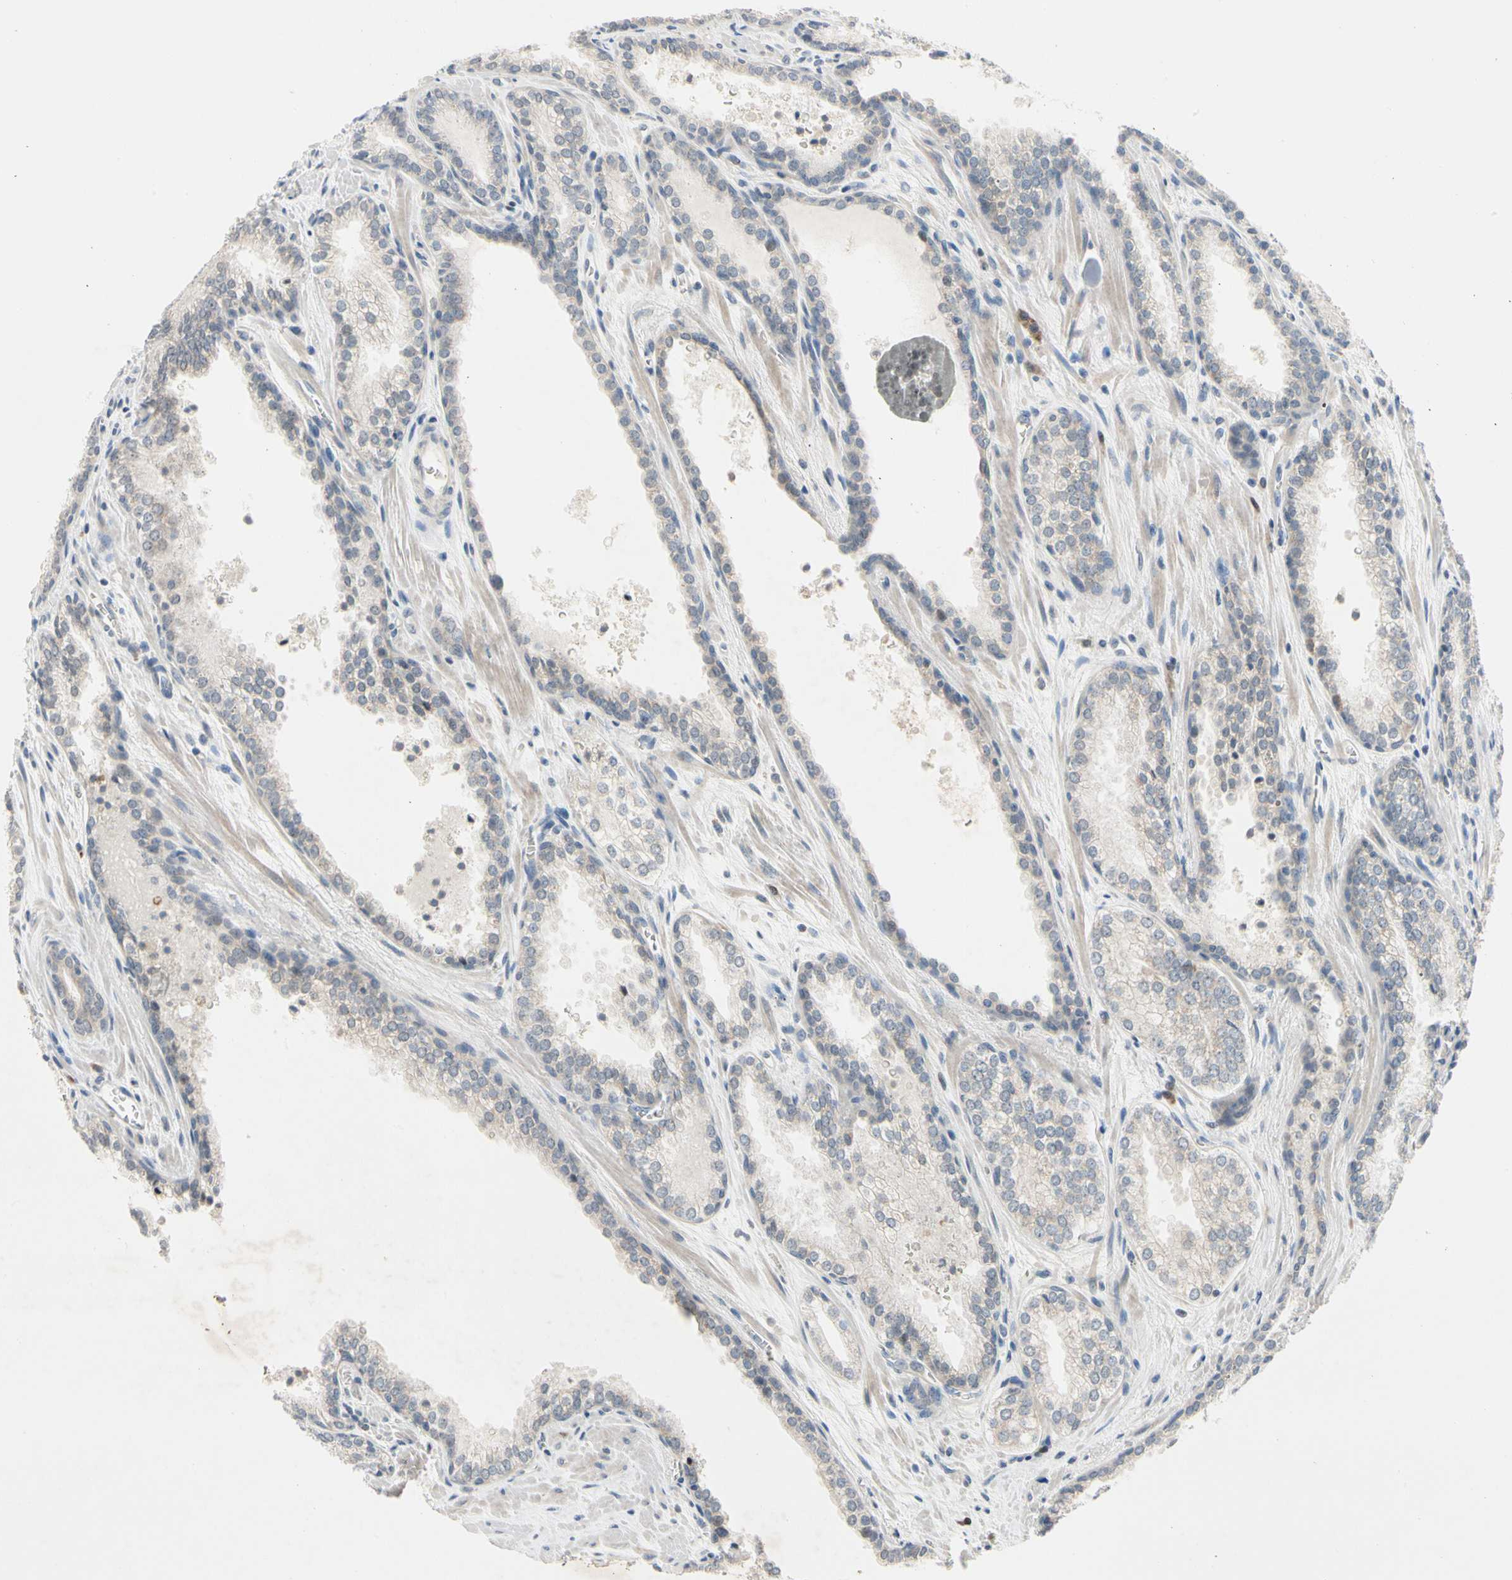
{"staining": {"intensity": "weak", "quantity": ">75%", "location": "cytoplasmic/membranous"}, "tissue": "prostate cancer", "cell_type": "Tumor cells", "image_type": "cancer", "snomed": [{"axis": "morphology", "description": "Adenocarcinoma, Low grade"}, {"axis": "topography", "description": "Prostate"}], "caption": "Protein positivity by IHC reveals weak cytoplasmic/membranous staining in approximately >75% of tumor cells in prostate adenocarcinoma (low-grade).", "gene": "MARK1", "patient": {"sex": "male", "age": 60}}